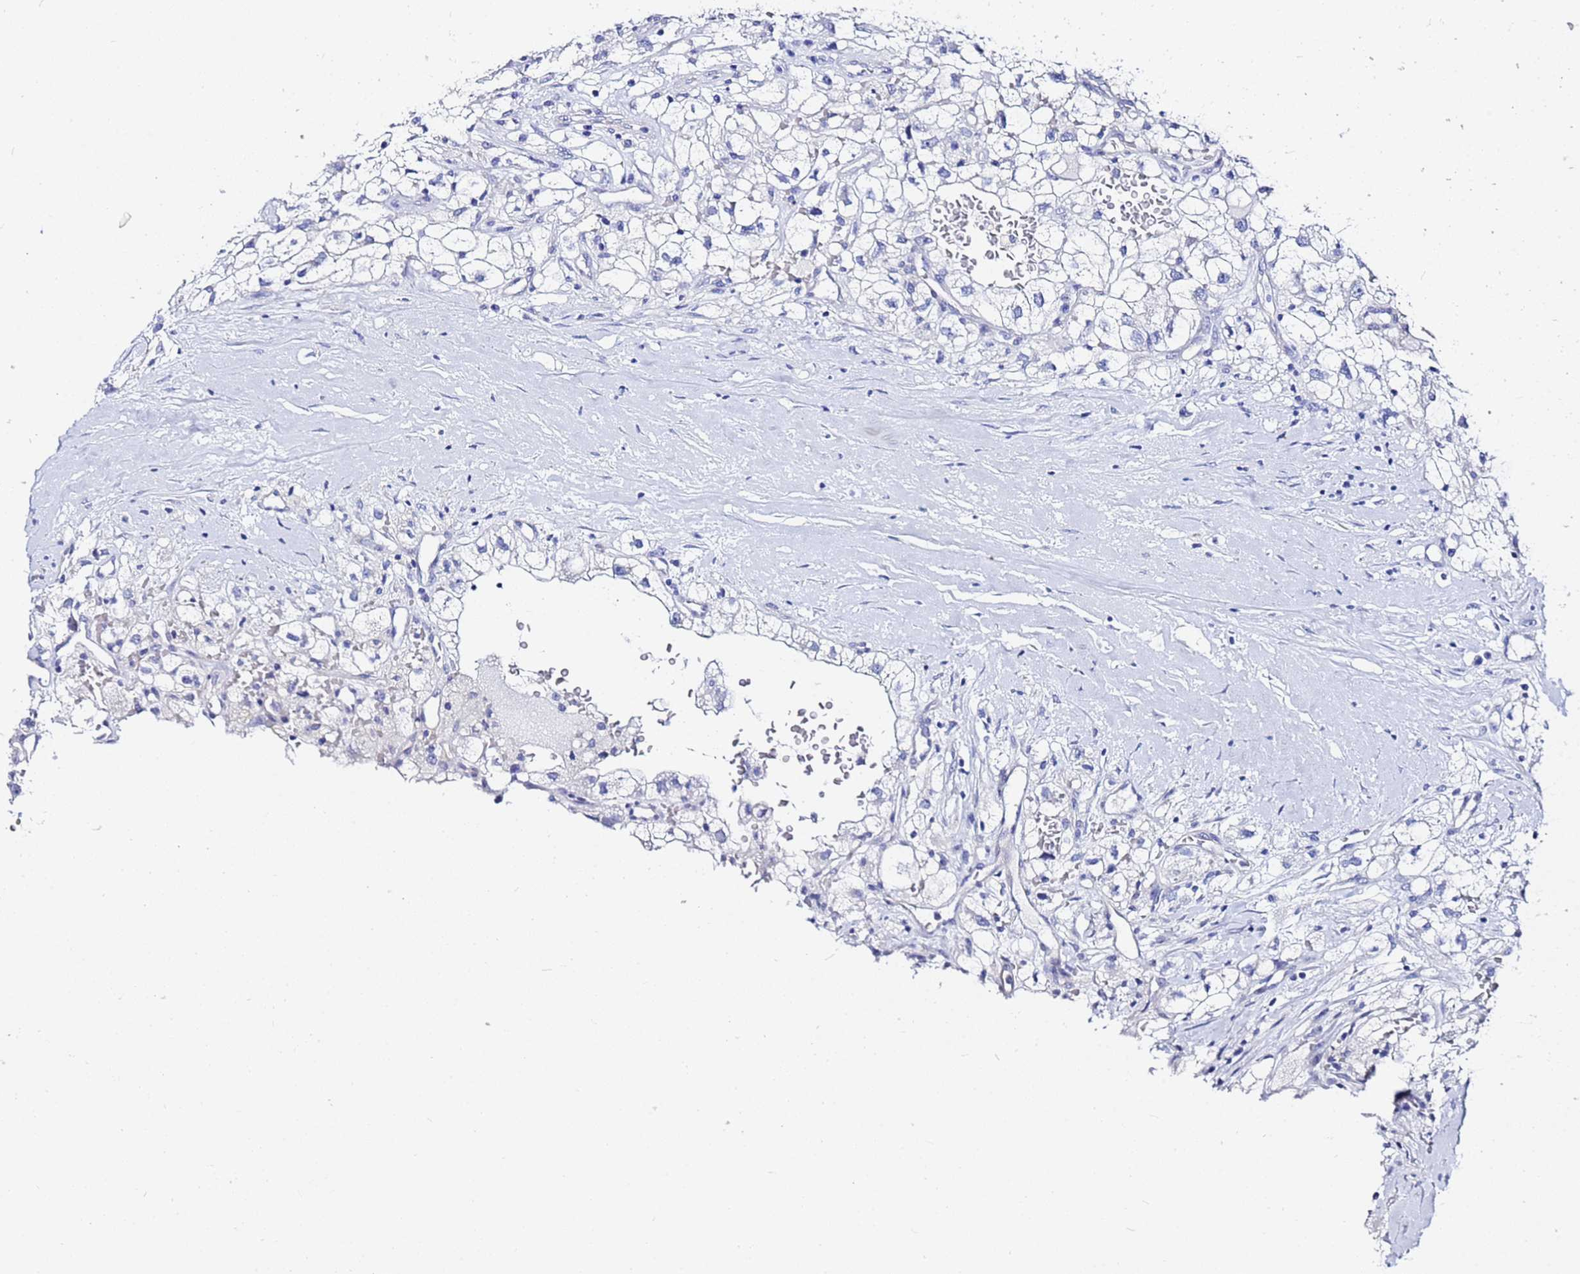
{"staining": {"intensity": "negative", "quantity": "none", "location": "none"}, "tissue": "renal cancer", "cell_type": "Tumor cells", "image_type": "cancer", "snomed": [{"axis": "morphology", "description": "Adenocarcinoma, NOS"}, {"axis": "topography", "description": "Kidney"}], "caption": "The photomicrograph exhibits no staining of tumor cells in renal adenocarcinoma.", "gene": "ZNF26", "patient": {"sex": "male", "age": 59}}